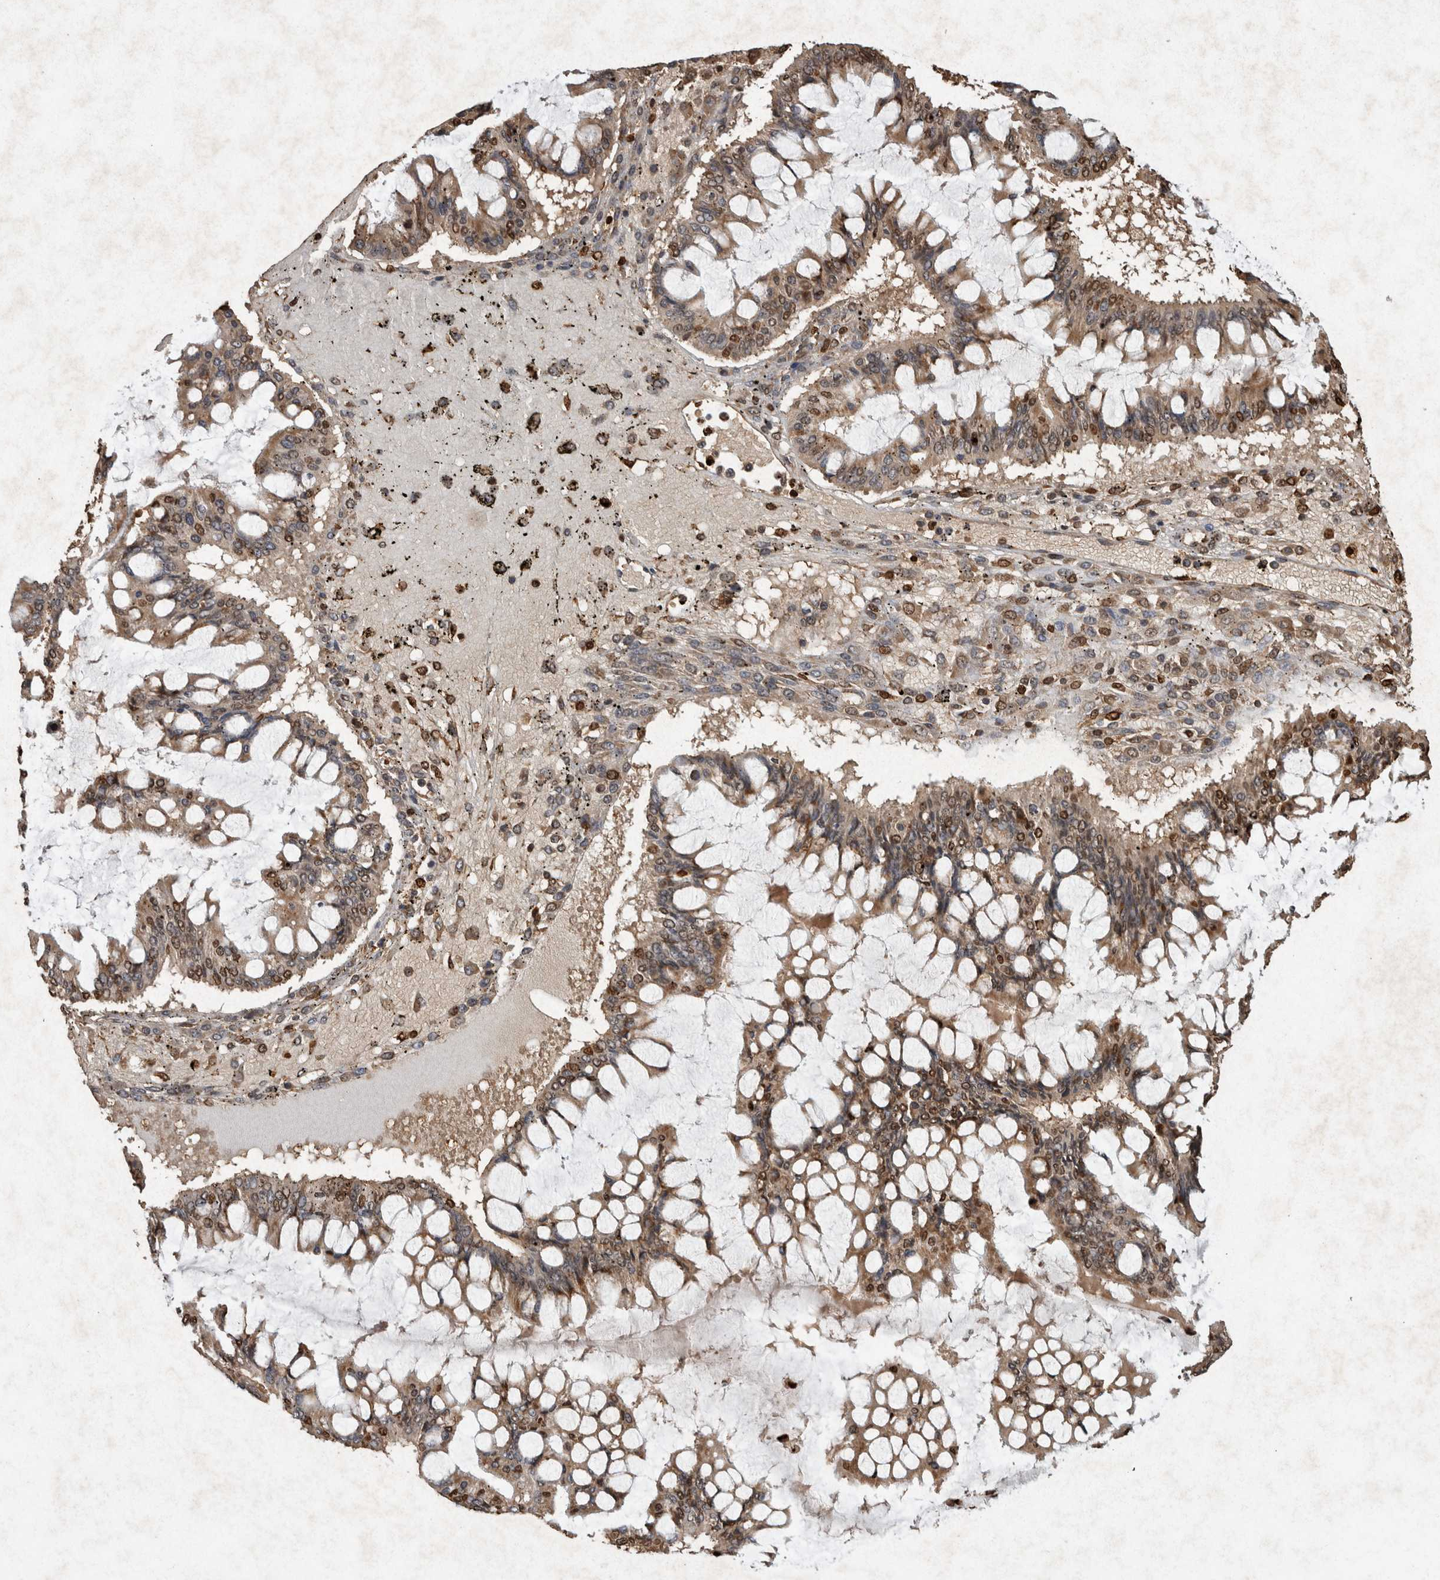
{"staining": {"intensity": "moderate", "quantity": ">75%", "location": "cytoplasmic/membranous,nuclear"}, "tissue": "ovarian cancer", "cell_type": "Tumor cells", "image_type": "cancer", "snomed": [{"axis": "morphology", "description": "Cystadenocarcinoma, mucinous, NOS"}, {"axis": "topography", "description": "Ovary"}], "caption": "Protein expression analysis of ovarian mucinous cystadenocarcinoma displays moderate cytoplasmic/membranous and nuclear positivity in about >75% of tumor cells. (DAB (3,3'-diaminobenzidine) IHC with brightfield microscopy, high magnification).", "gene": "ADGRL3", "patient": {"sex": "female", "age": 73}}